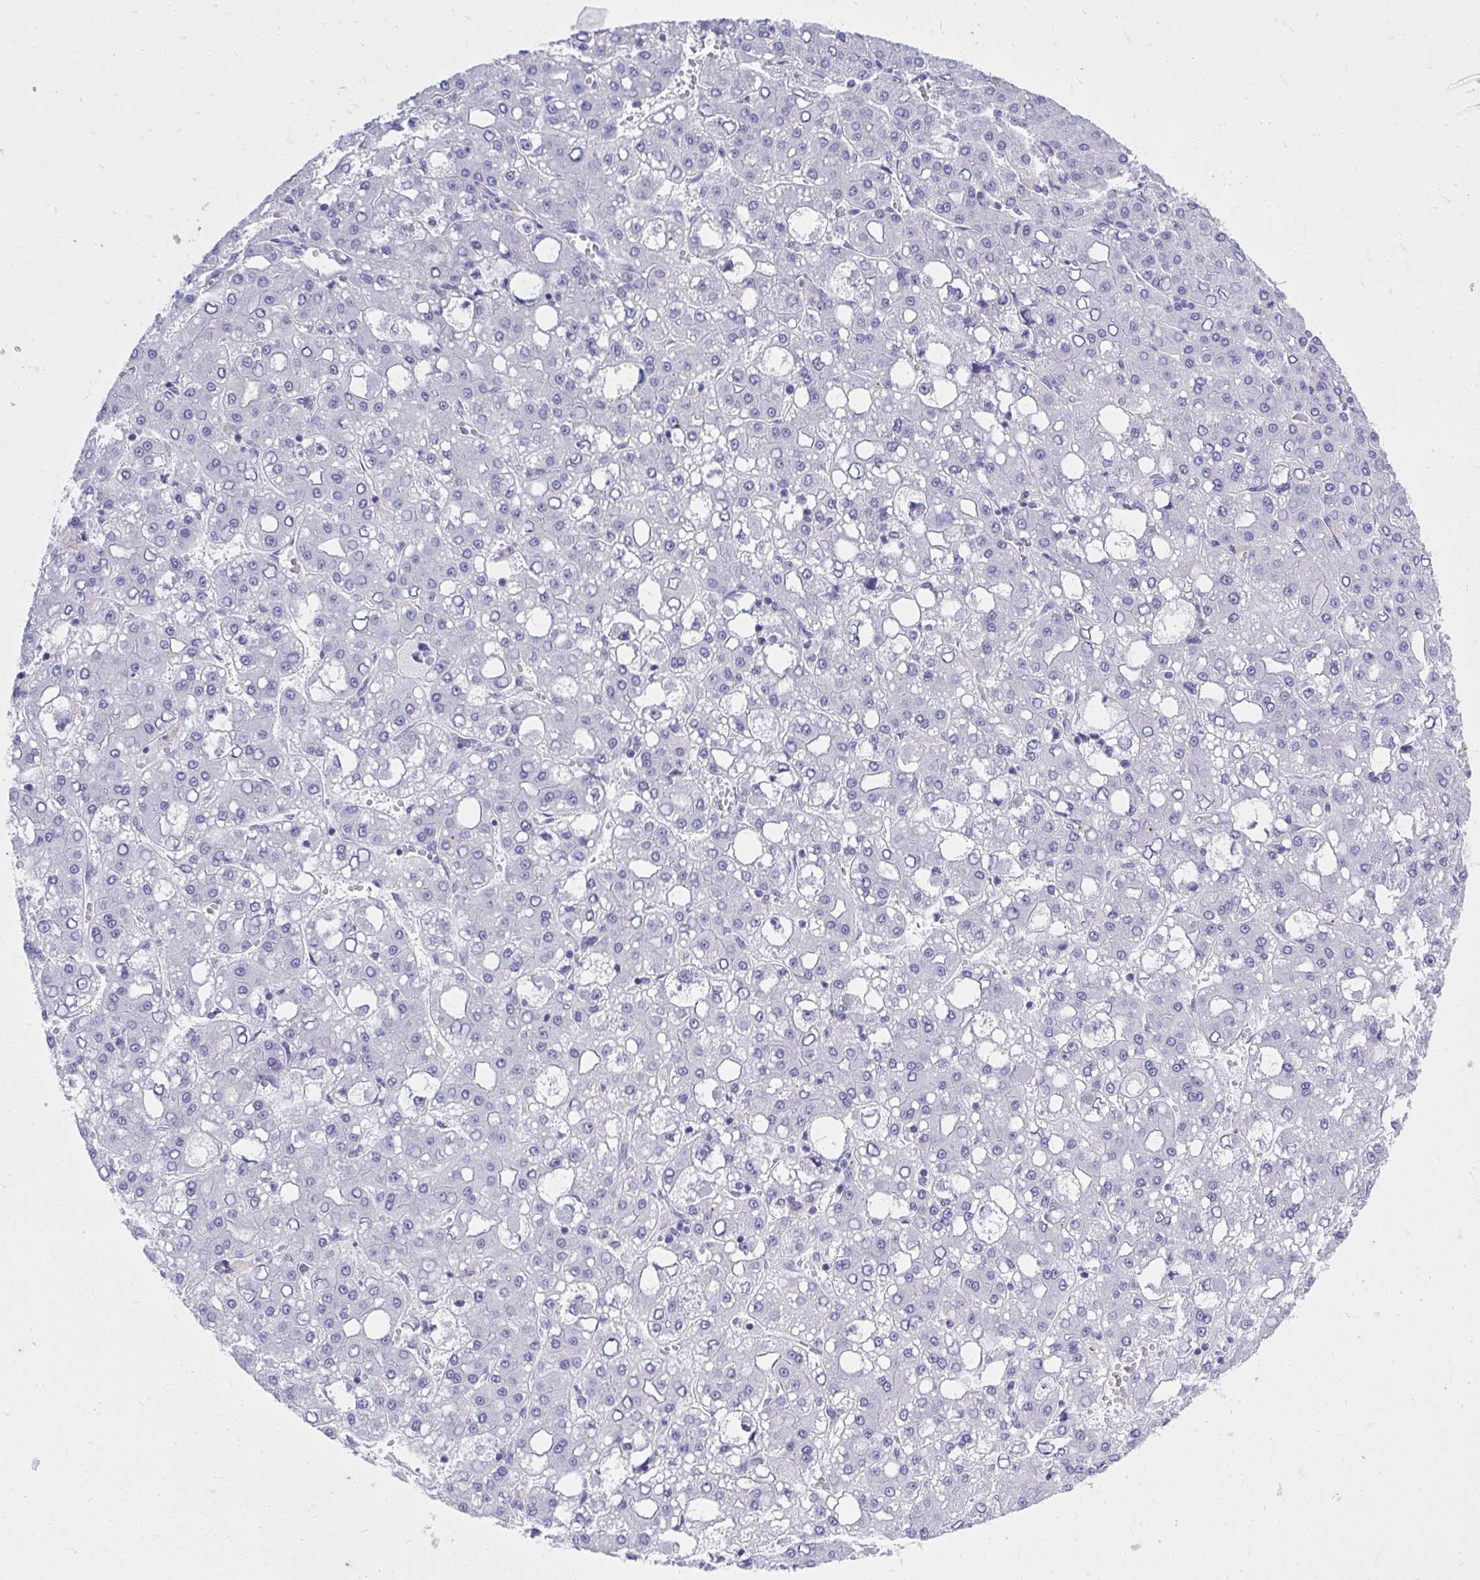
{"staining": {"intensity": "negative", "quantity": "none", "location": "none"}, "tissue": "liver cancer", "cell_type": "Tumor cells", "image_type": "cancer", "snomed": [{"axis": "morphology", "description": "Carcinoma, Hepatocellular, NOS"}, {"axis": "topography", "description": "Liver"}], "caption": "The IHC image has no significant positivity in tumor cells of hepatocellular carcinoma (liver) tissue. The staining was performed using DAB (3,3'-diaminobenzidine) to visualize the protein expression in brown, while the nuclei were stained in blue with hematoxylin (Magnification: 20x).", "gene": "KLK1", "patient": {"sex": "male", "age": 65}}